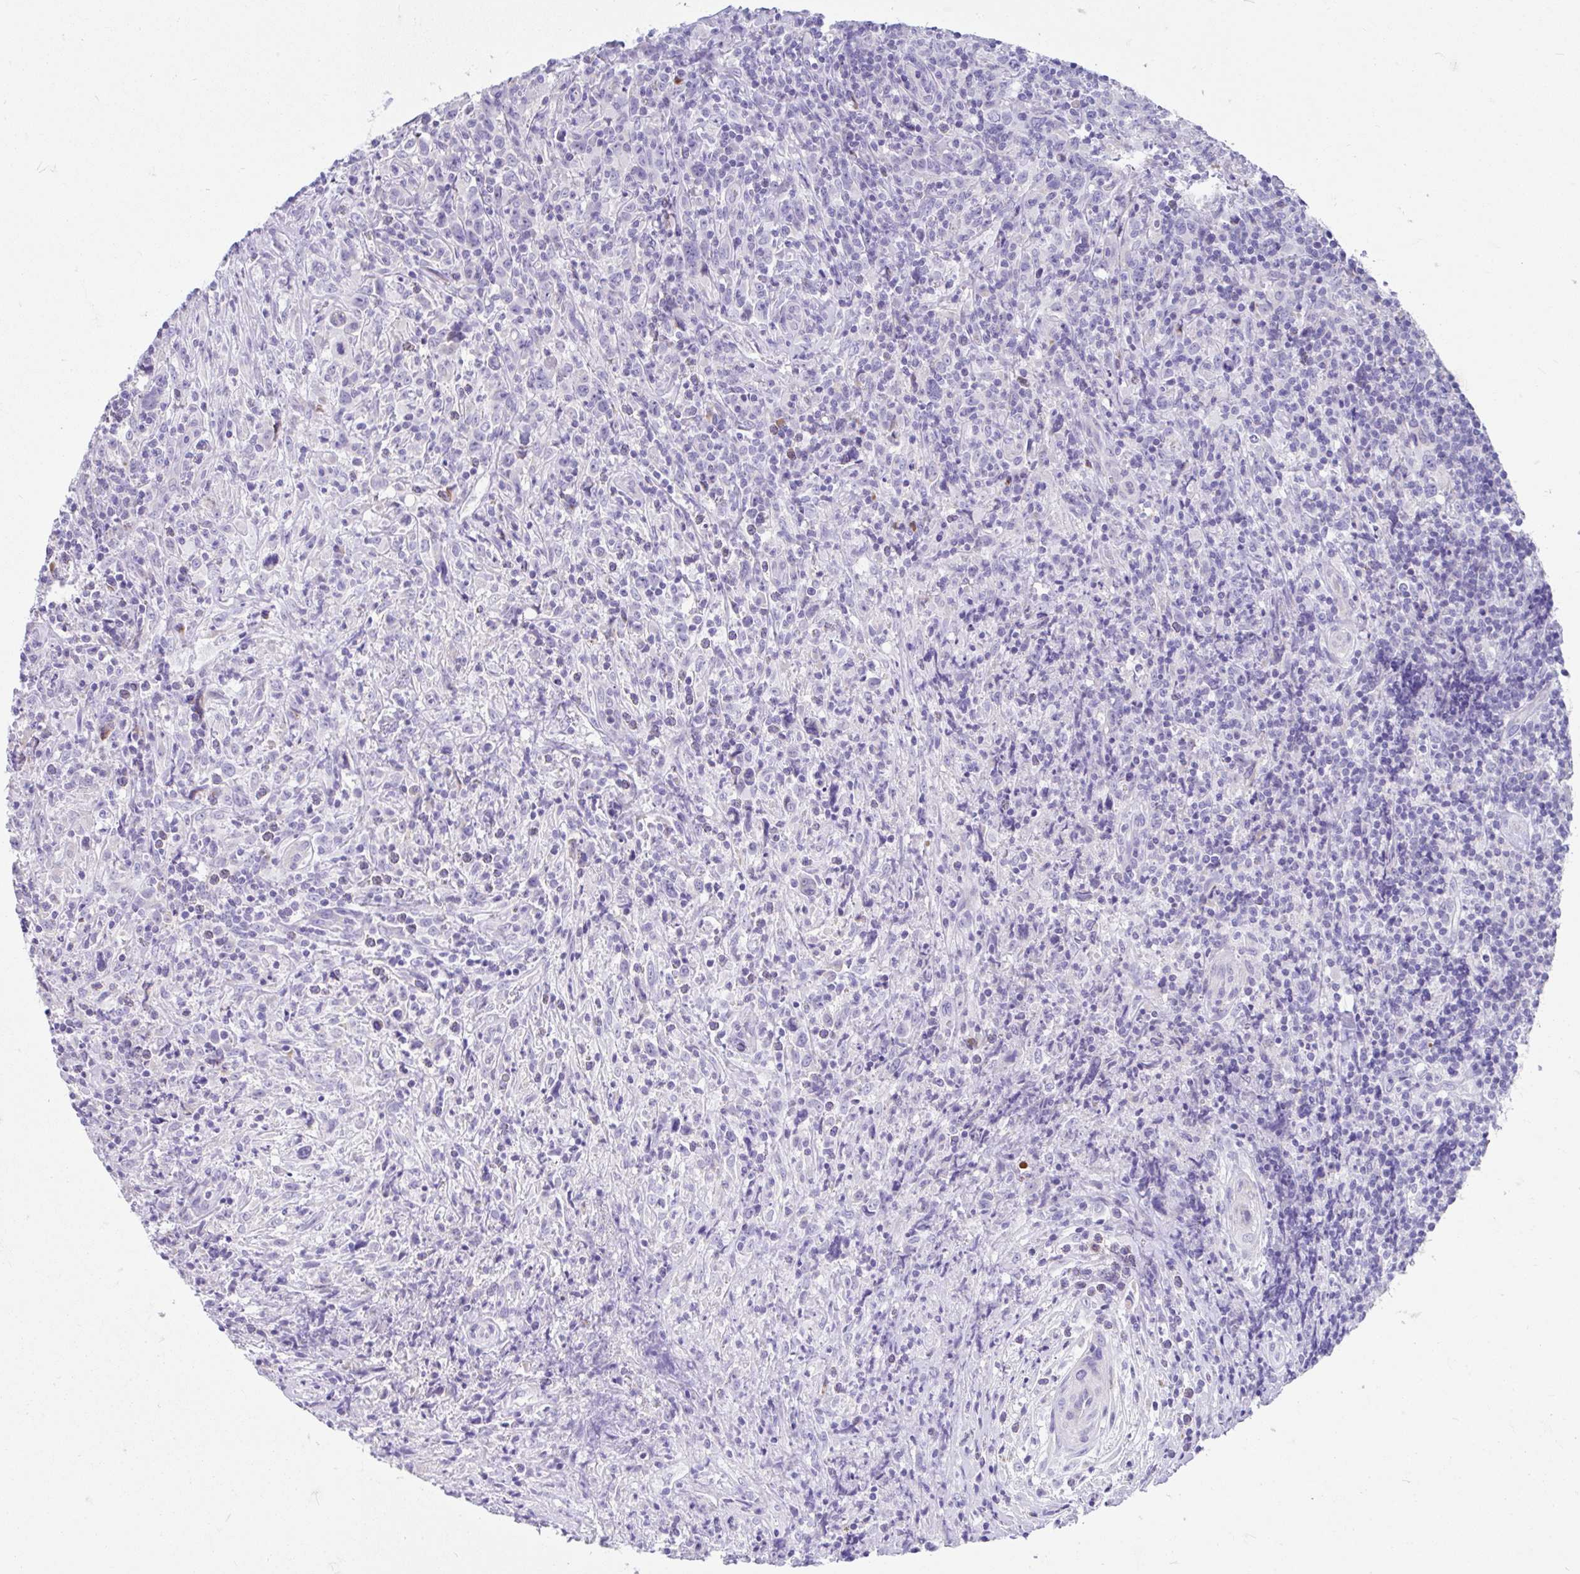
{"staining": {"intensity": "negative", "quantity": "none", "location": "none"}, "tissue": "lymphoma", "cell_type": "Tumor cells", "image_type": "cancer", "snomed": [{"axis": "morphology", "description": "Hodgkin's disease, NOS"}, {"axis": "topography", "description": "Lymph node"}], "caption": "Tumor cells are negative for protein expression in human lymphoma.", "gene": "CCSAP", "patient": {"sex": "female", "age": 18}}